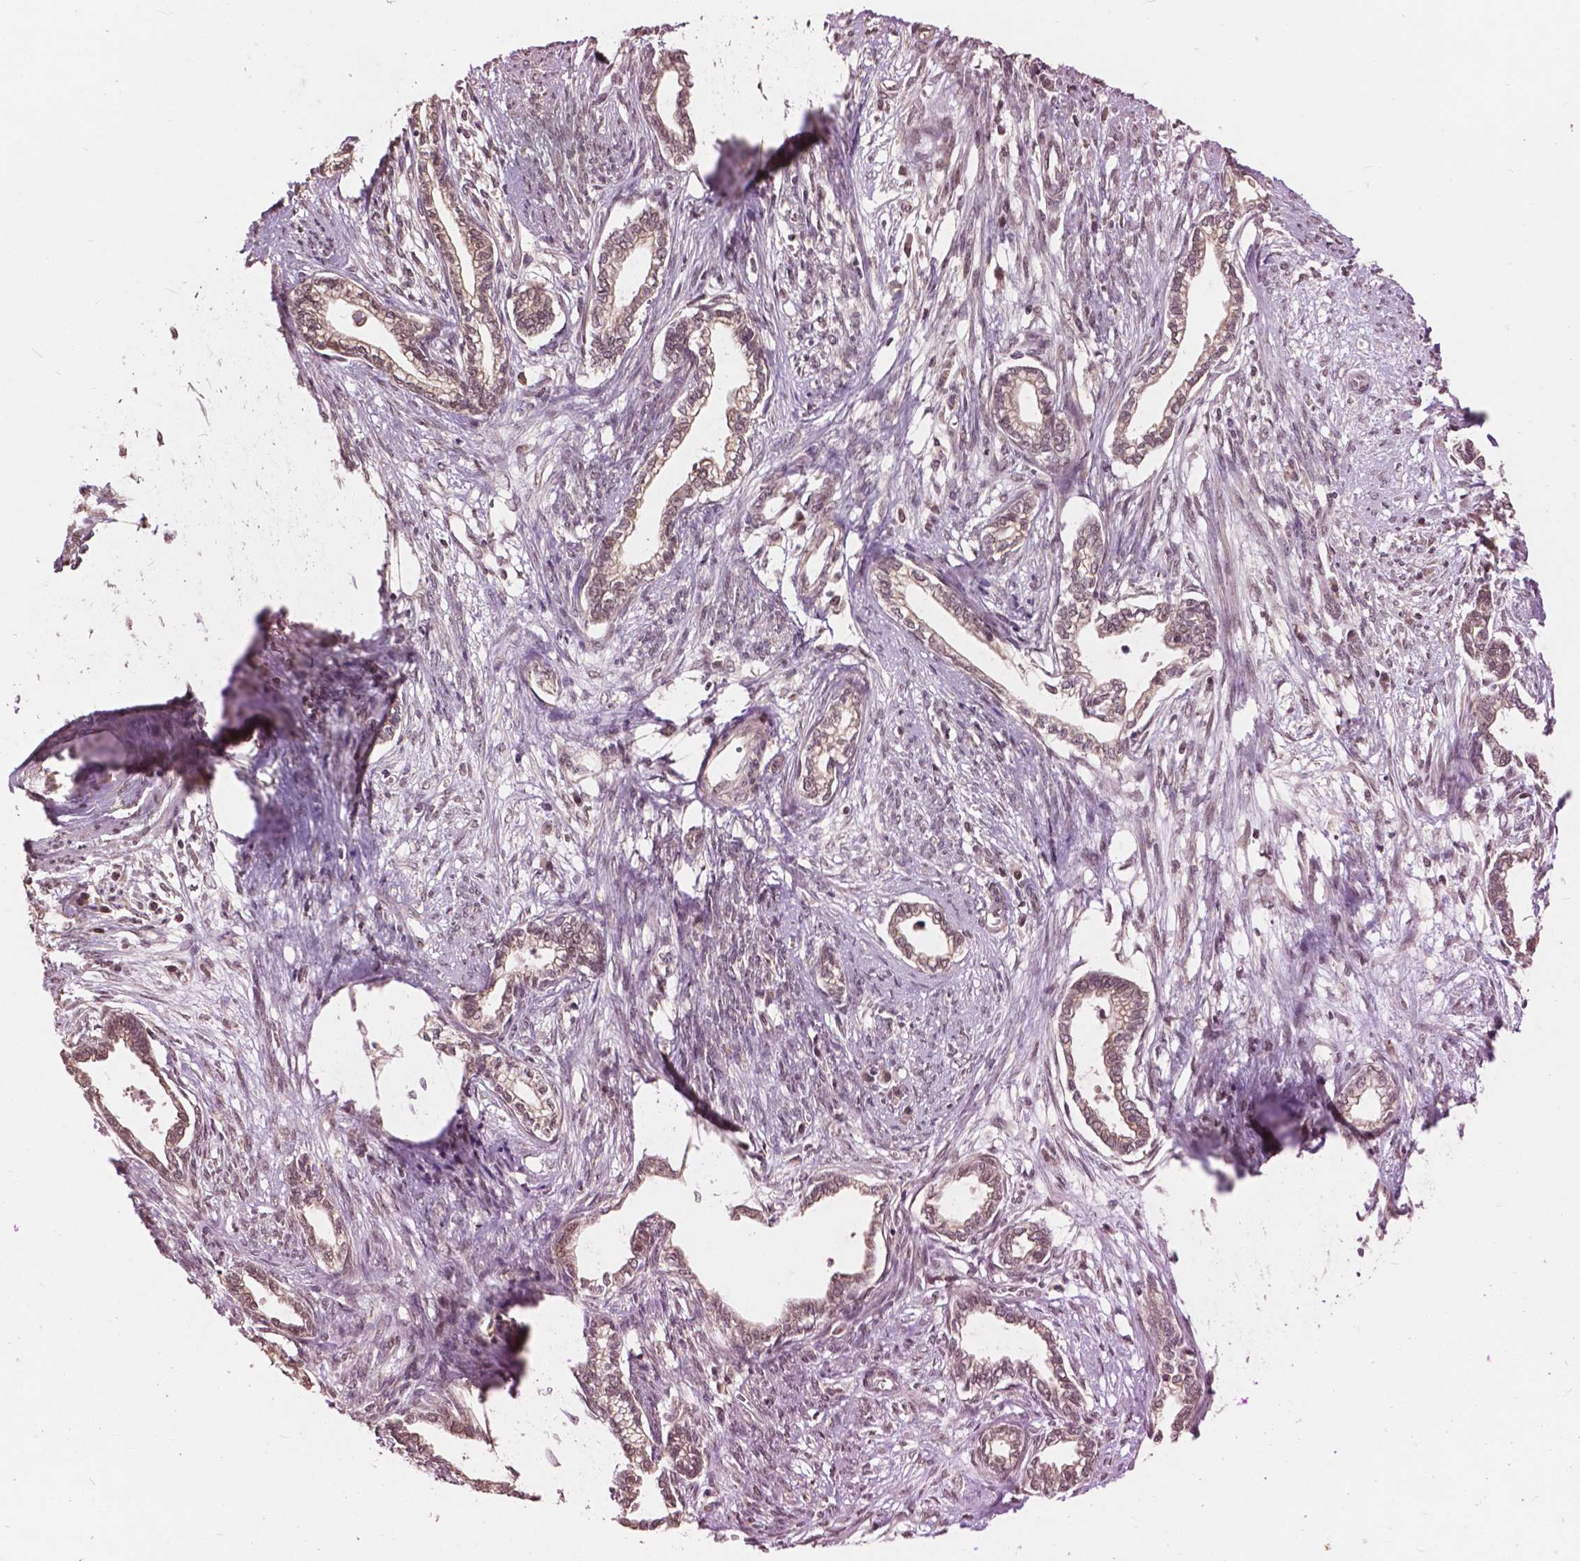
{"staining": {"intensity": "weak", "quantity": ">75%", "location": "cytoplasmic/membranous"}, "tissue": "cervical cancer", "cell_type": "Tumor cells", "image_type": "cancer", "snomed": [{"axis": "morphology", "description": "Adenocarcinoma, NOS"}, {"axis": "topography", "description": "Cervix"}], "caption": "Protein expression analysis of human cervical adenocarcinoma reveals weak cytoplasmic/membranous positivity in approximately >75% of tumor cells.", "gene": "GLRA2", "patient": {"sex": "female", "age": 62}}